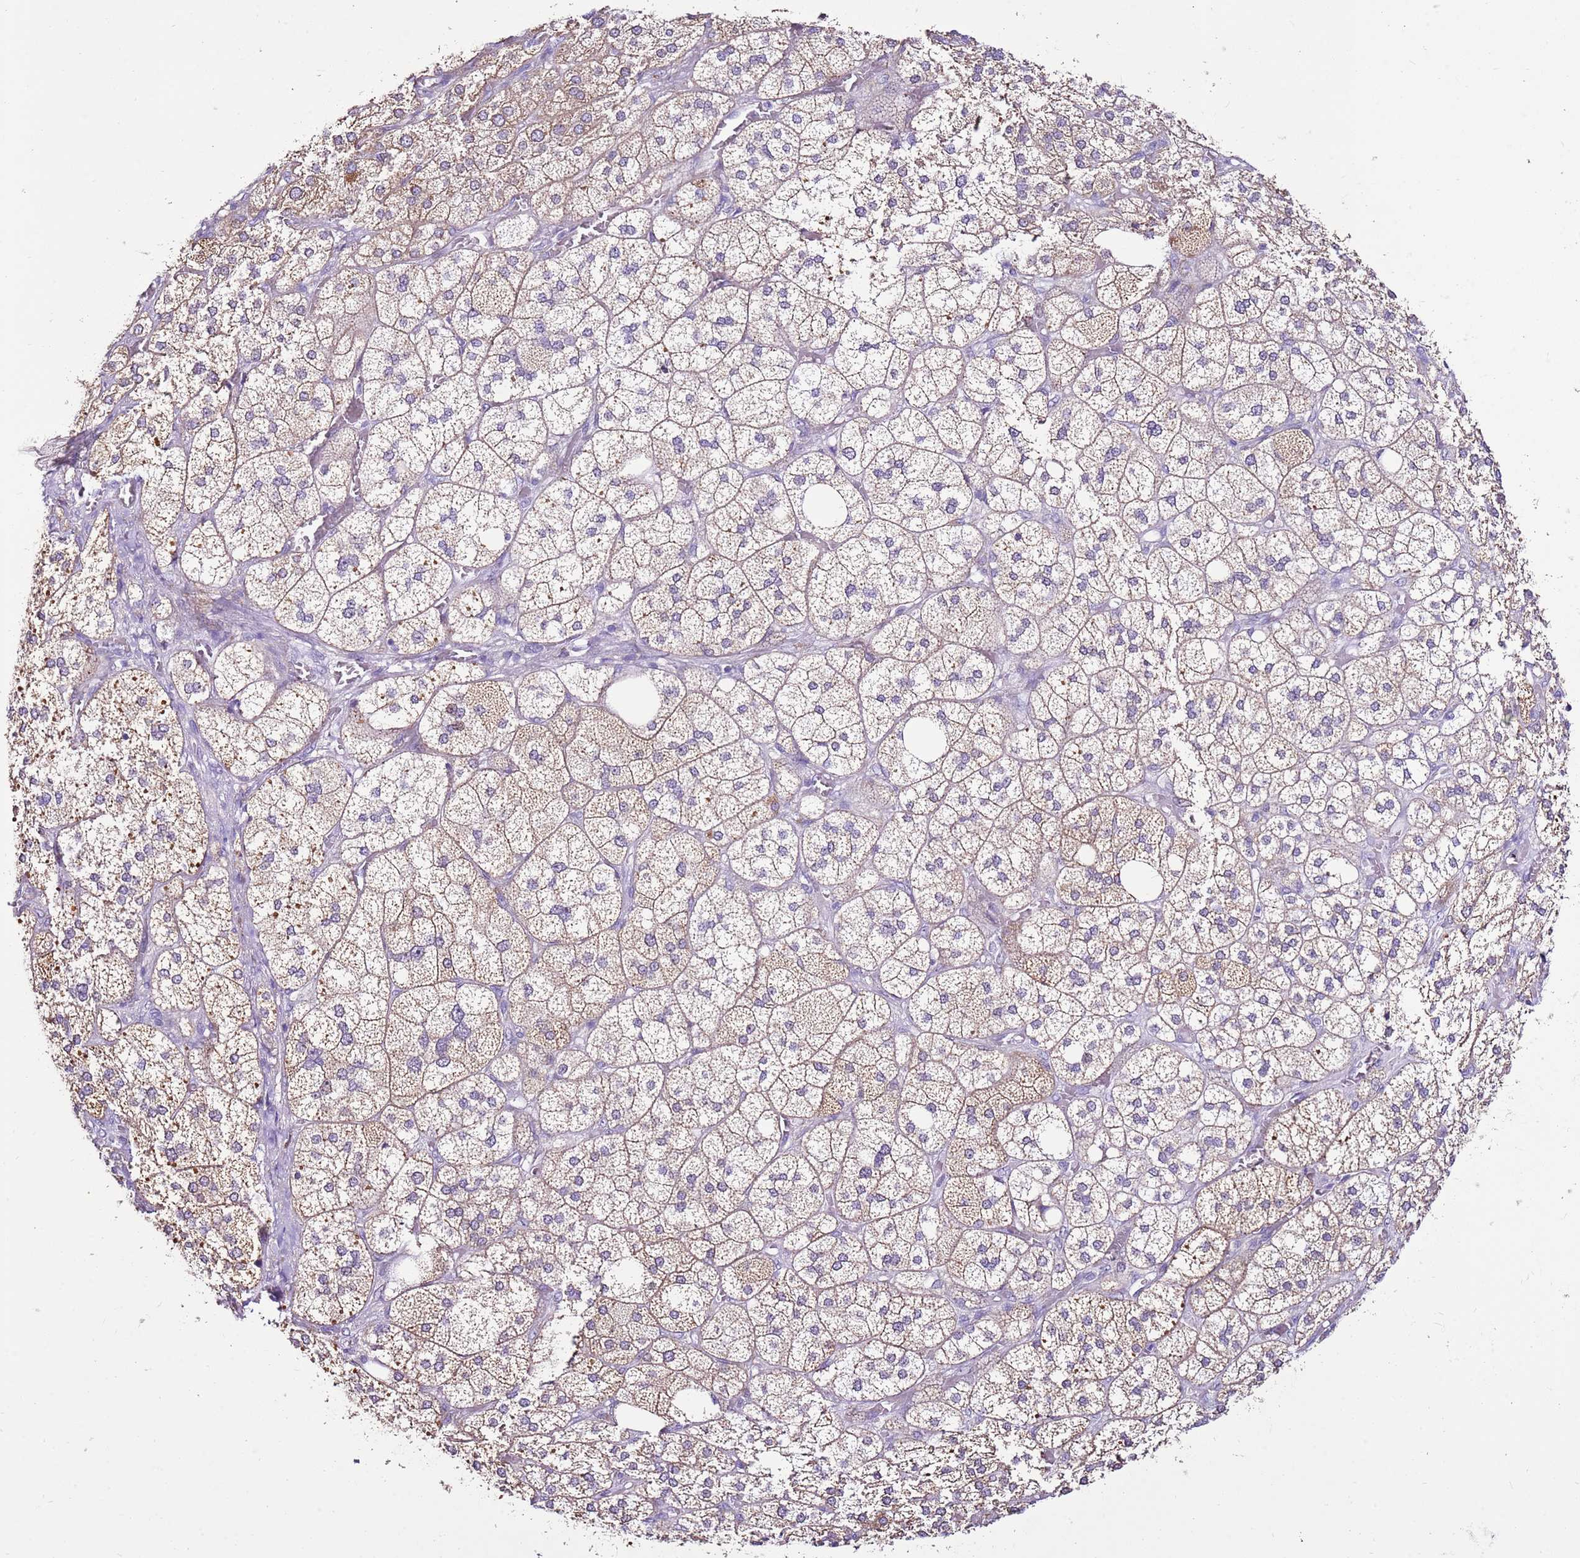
{"staining": {"intensity": "moderate", "quantity": ">75%", "location": "cytoplasmic/membranous"}, "tissue": "adrenal gland", "cell_type": "Glandular cells", "image_type": "normal", "snomed": [{"axis": "morphology", "description": "Normal tissue, NOS"}, {"axis": "topography", "description": "Adrenal gland"}], "caption": "Immunohistochemistry histopathology image of unremarkable adrenal gland: human adrenal gland stained using immunohistochemistry displays medium levels of moderate protein expression localized specifically in the cytoplasmic/membranous of glandular cells, appearing as a cytoplasmic/membranous brown color.", "gene": "SLC38A5", "patient": {"sex": "male", "age": 61}}